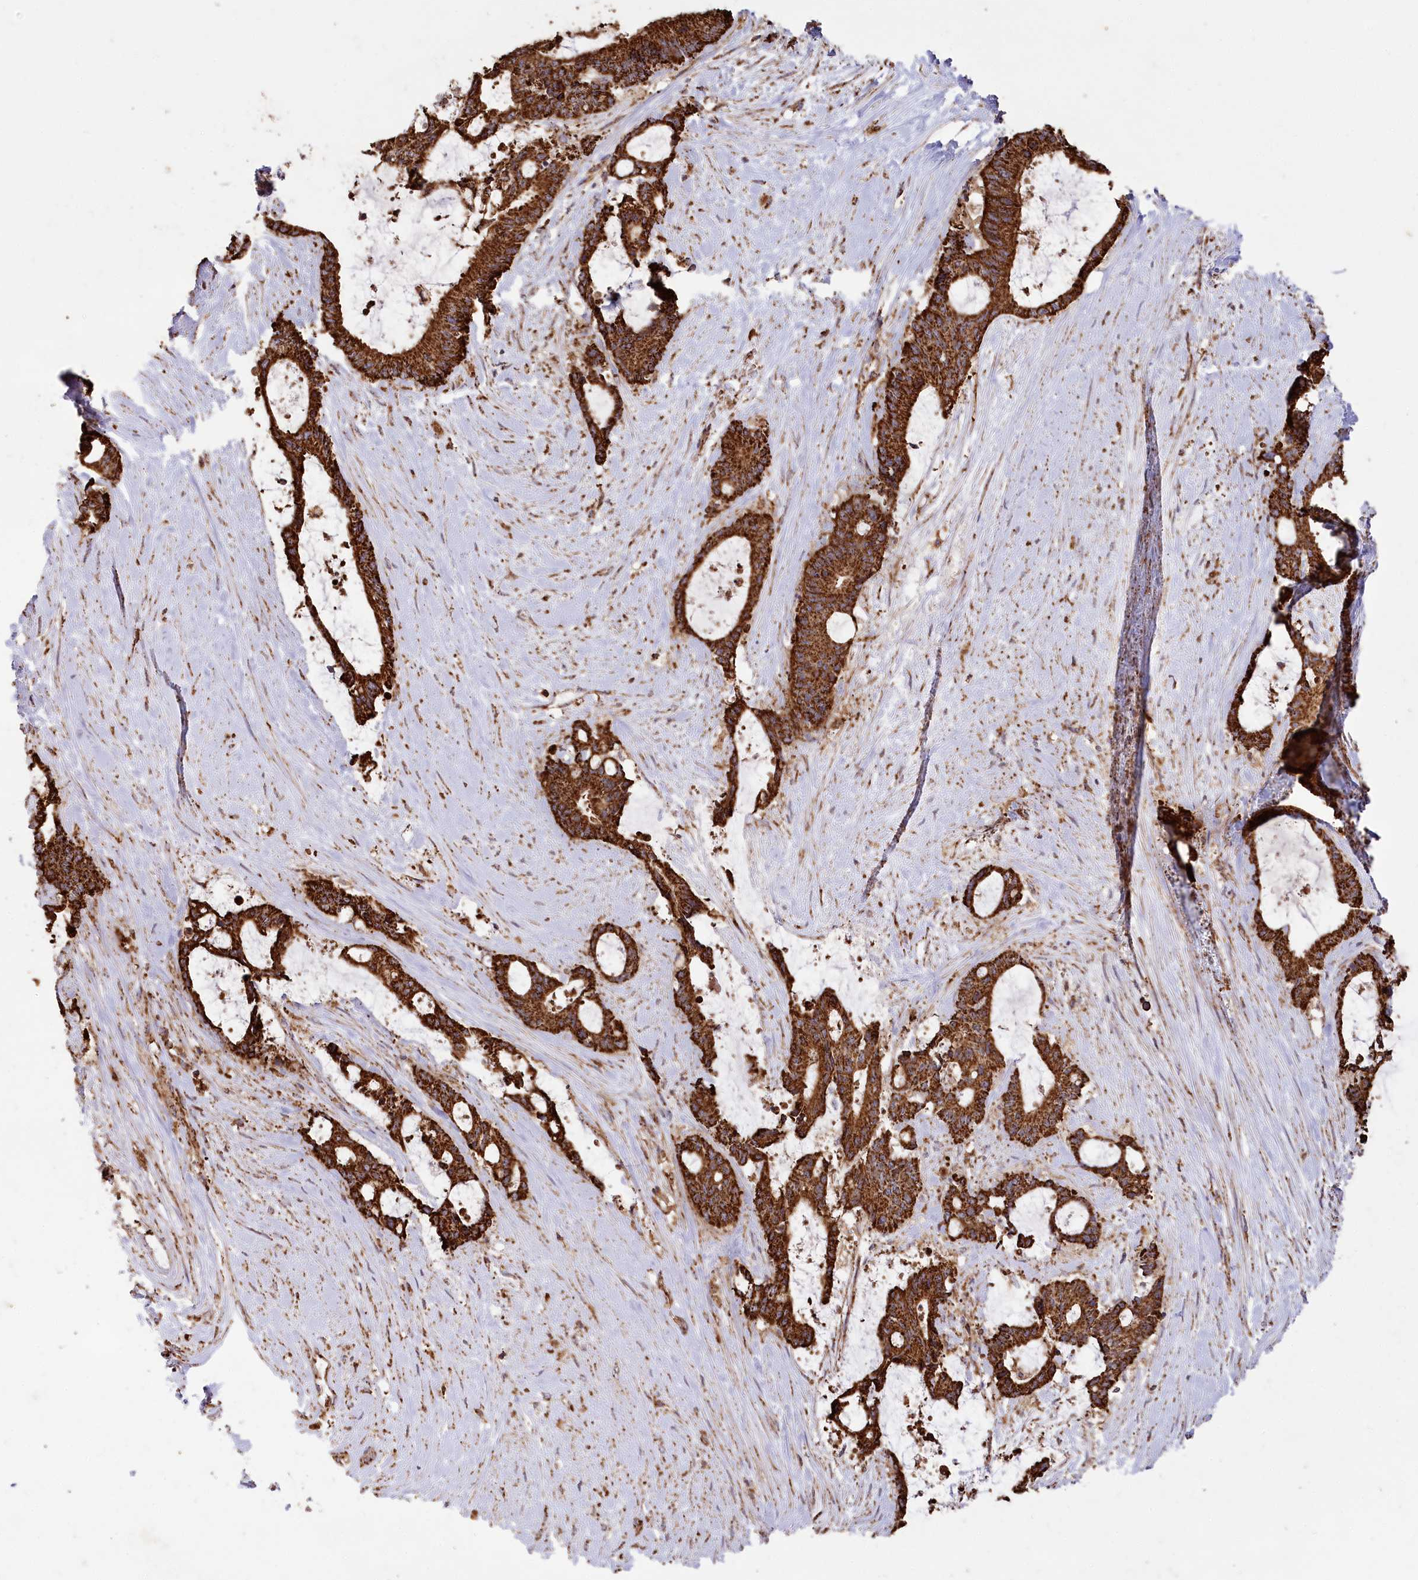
{"staining": {"intensity": "strong", "quantity": ">75%", "location": "cytoplasmic/membranous"}, "tissue": "liver cancer", "cell_type": "Tumor cells", "image_type": "cancer", "snomed": [{"axis": "morphology", "description": "Normal tissue, NOS"}, {"axis": "morphology", "description": "Cholangiocarcinoma"}, {"axis": "topography", "description": "Liver"}, {"axis": "topography", "description": "Peripheral nerve tissue"}], "caption": "Immunohistochemical staining of human liver cancer (cholangiocarcinoma) demonstrates high levels of strong cytoplasmic/membranous expression in about >75% of tumor cells.", "gene": "CARD19", "patient": {"sex": "female", "age": 73}}